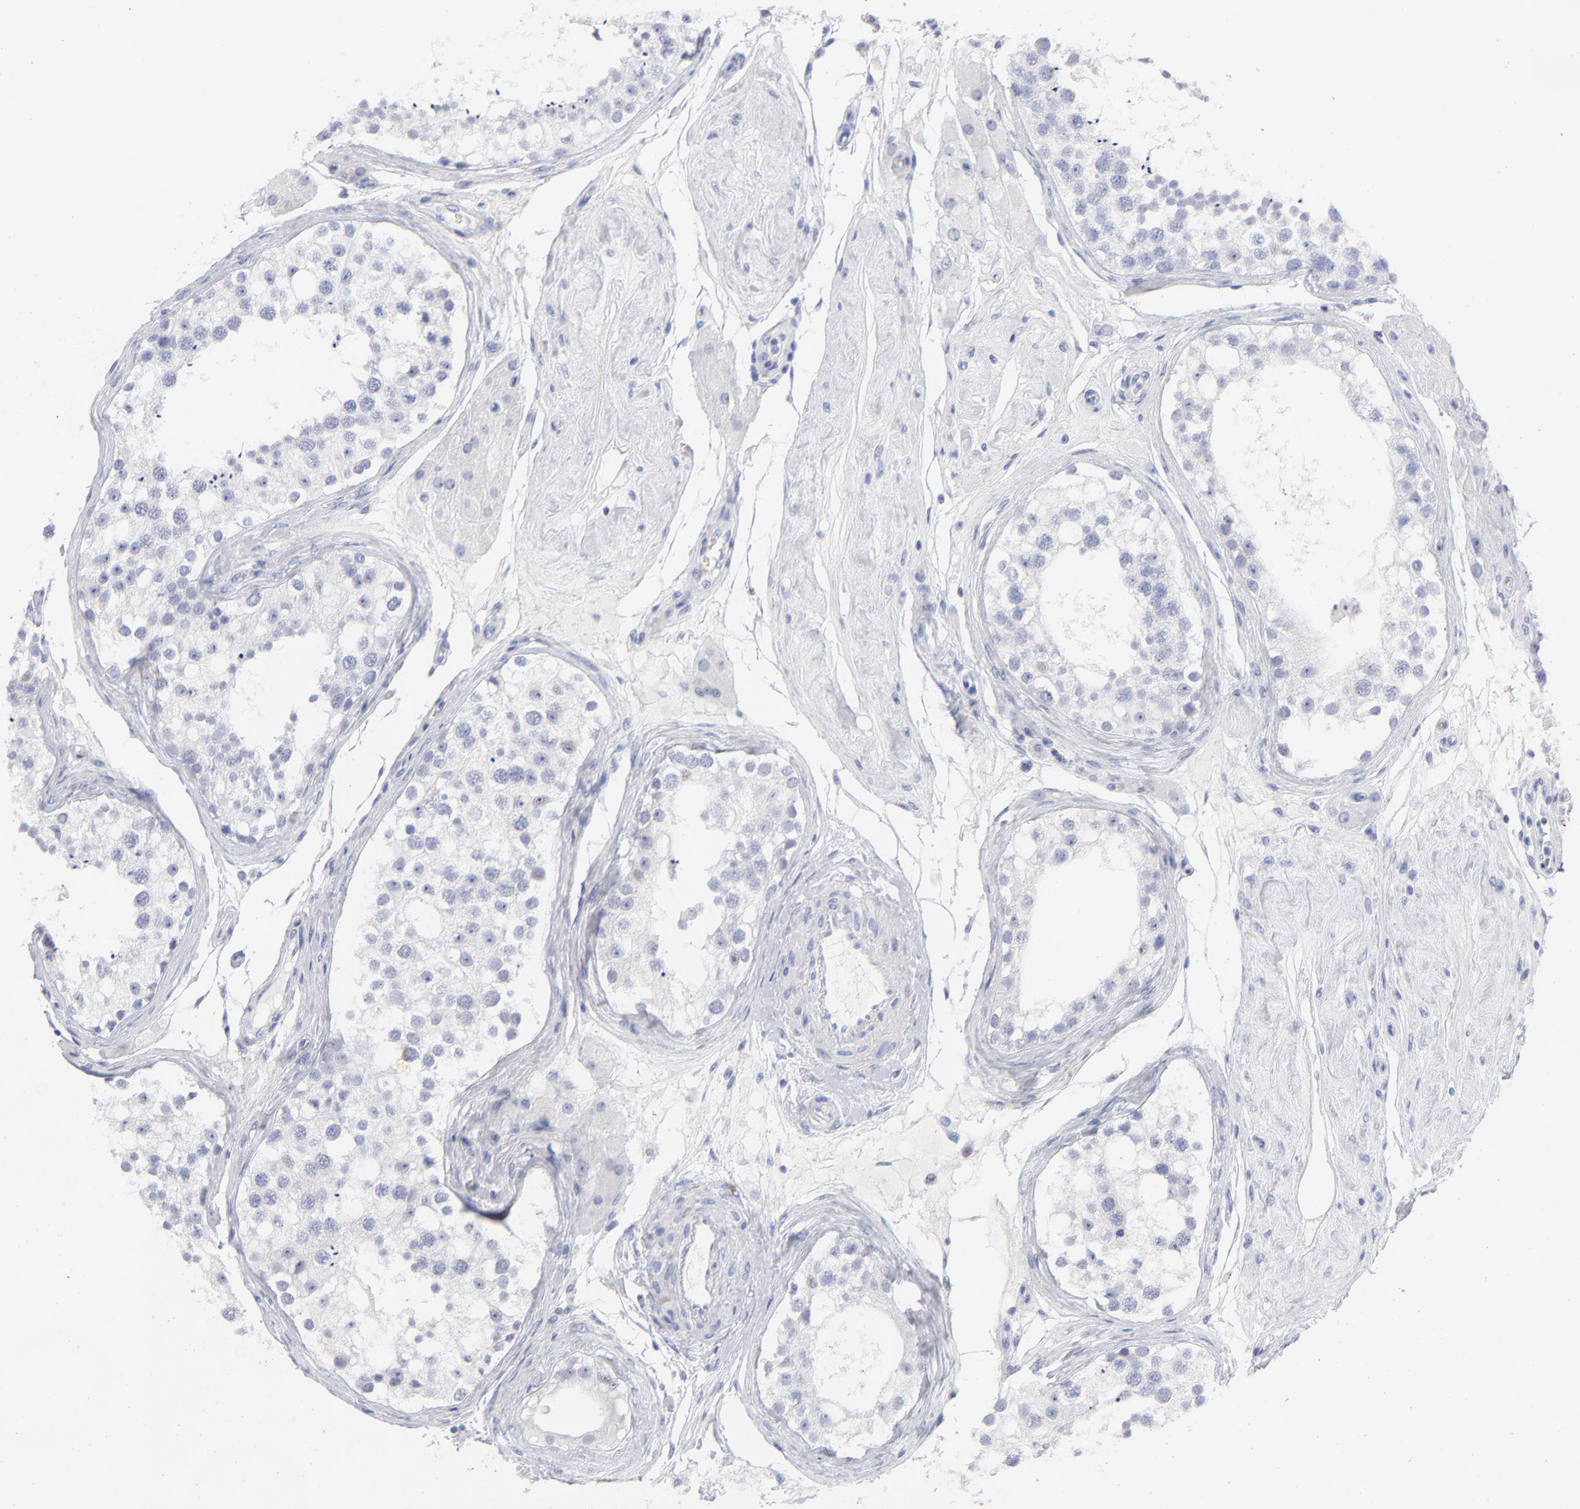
{"staining": {"intensity": "negative", "quantity": "none", "location": "none"}, "tissue": "testis", "cell_type": "Cells in seminiferous ducts", "image_type": "normal", "snomed": [{"axis": "morphology", "description": "Normal tissue, NOS"}, {"axis": "topography", "description": "Testis"}], "caption": "Cells in seminiferous ducts show no significant protein positivity in normal testis. (Brightfield microscopy of DAB immunohistochemistry (IHC) at high magnification).", "gene": "ARG1", "patient": {"sex": "male", "age": 68}}